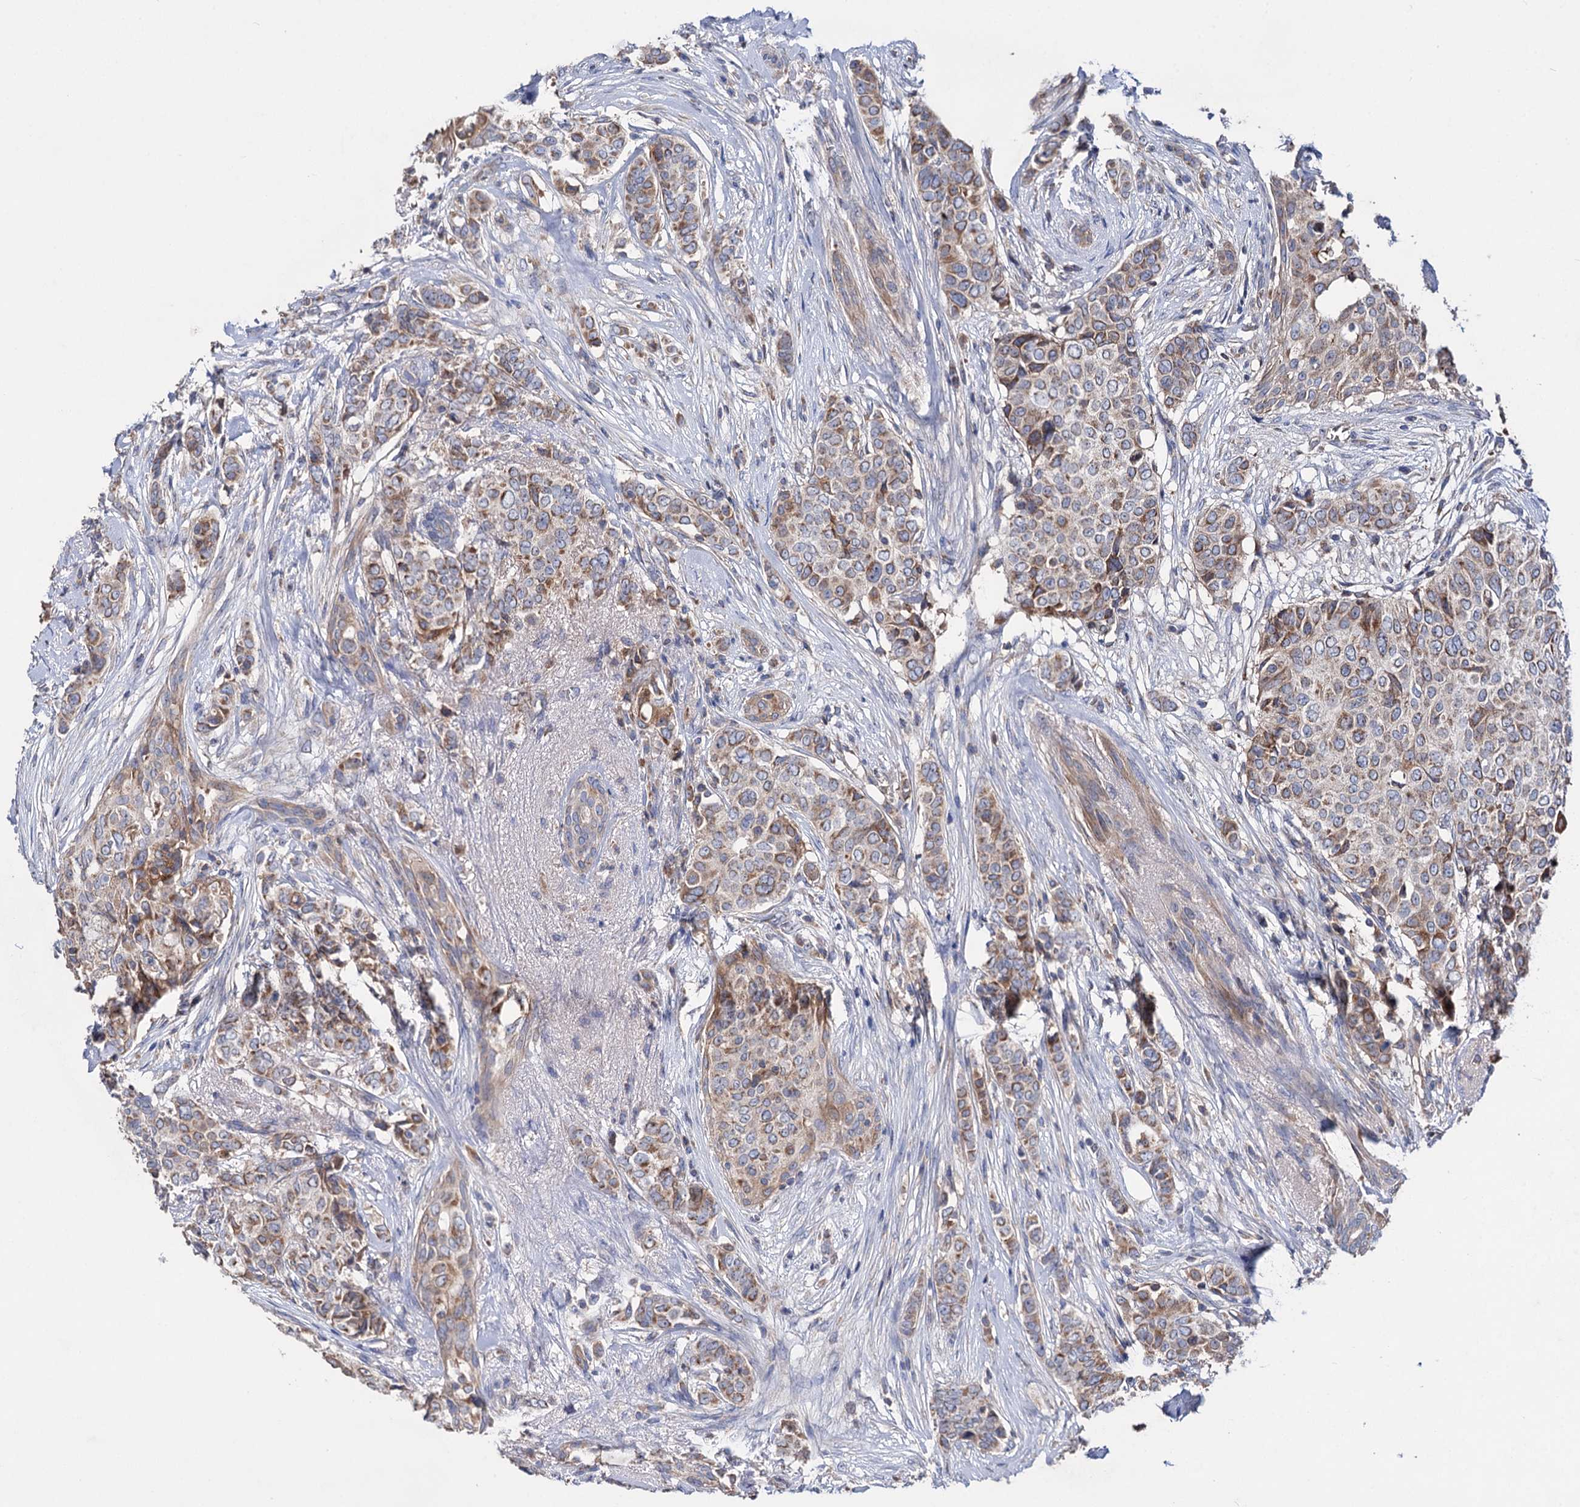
{"staining": {"intensity": "moderate", "quantity": "25%-75%", "location": "cytoplasmic/membranous"}, "tissue": "breast cancer", "cell_type": "Tumor cells", "image_type": "cancer", "snomed": [{"axis": "morphology", "description": "Lobular carcinoma"}, {"axis": "topography", "description": "Breast"}], "caption": "A micrograph showing moderate cytoplasmic/membranous expression in approximately 25%-75% of tumor cells in lobular carcinoma (breast), as visualized by brown immunohistochemical staining.", "gene": "CLPB", "patient": {"sex": "female", "age": 51}}